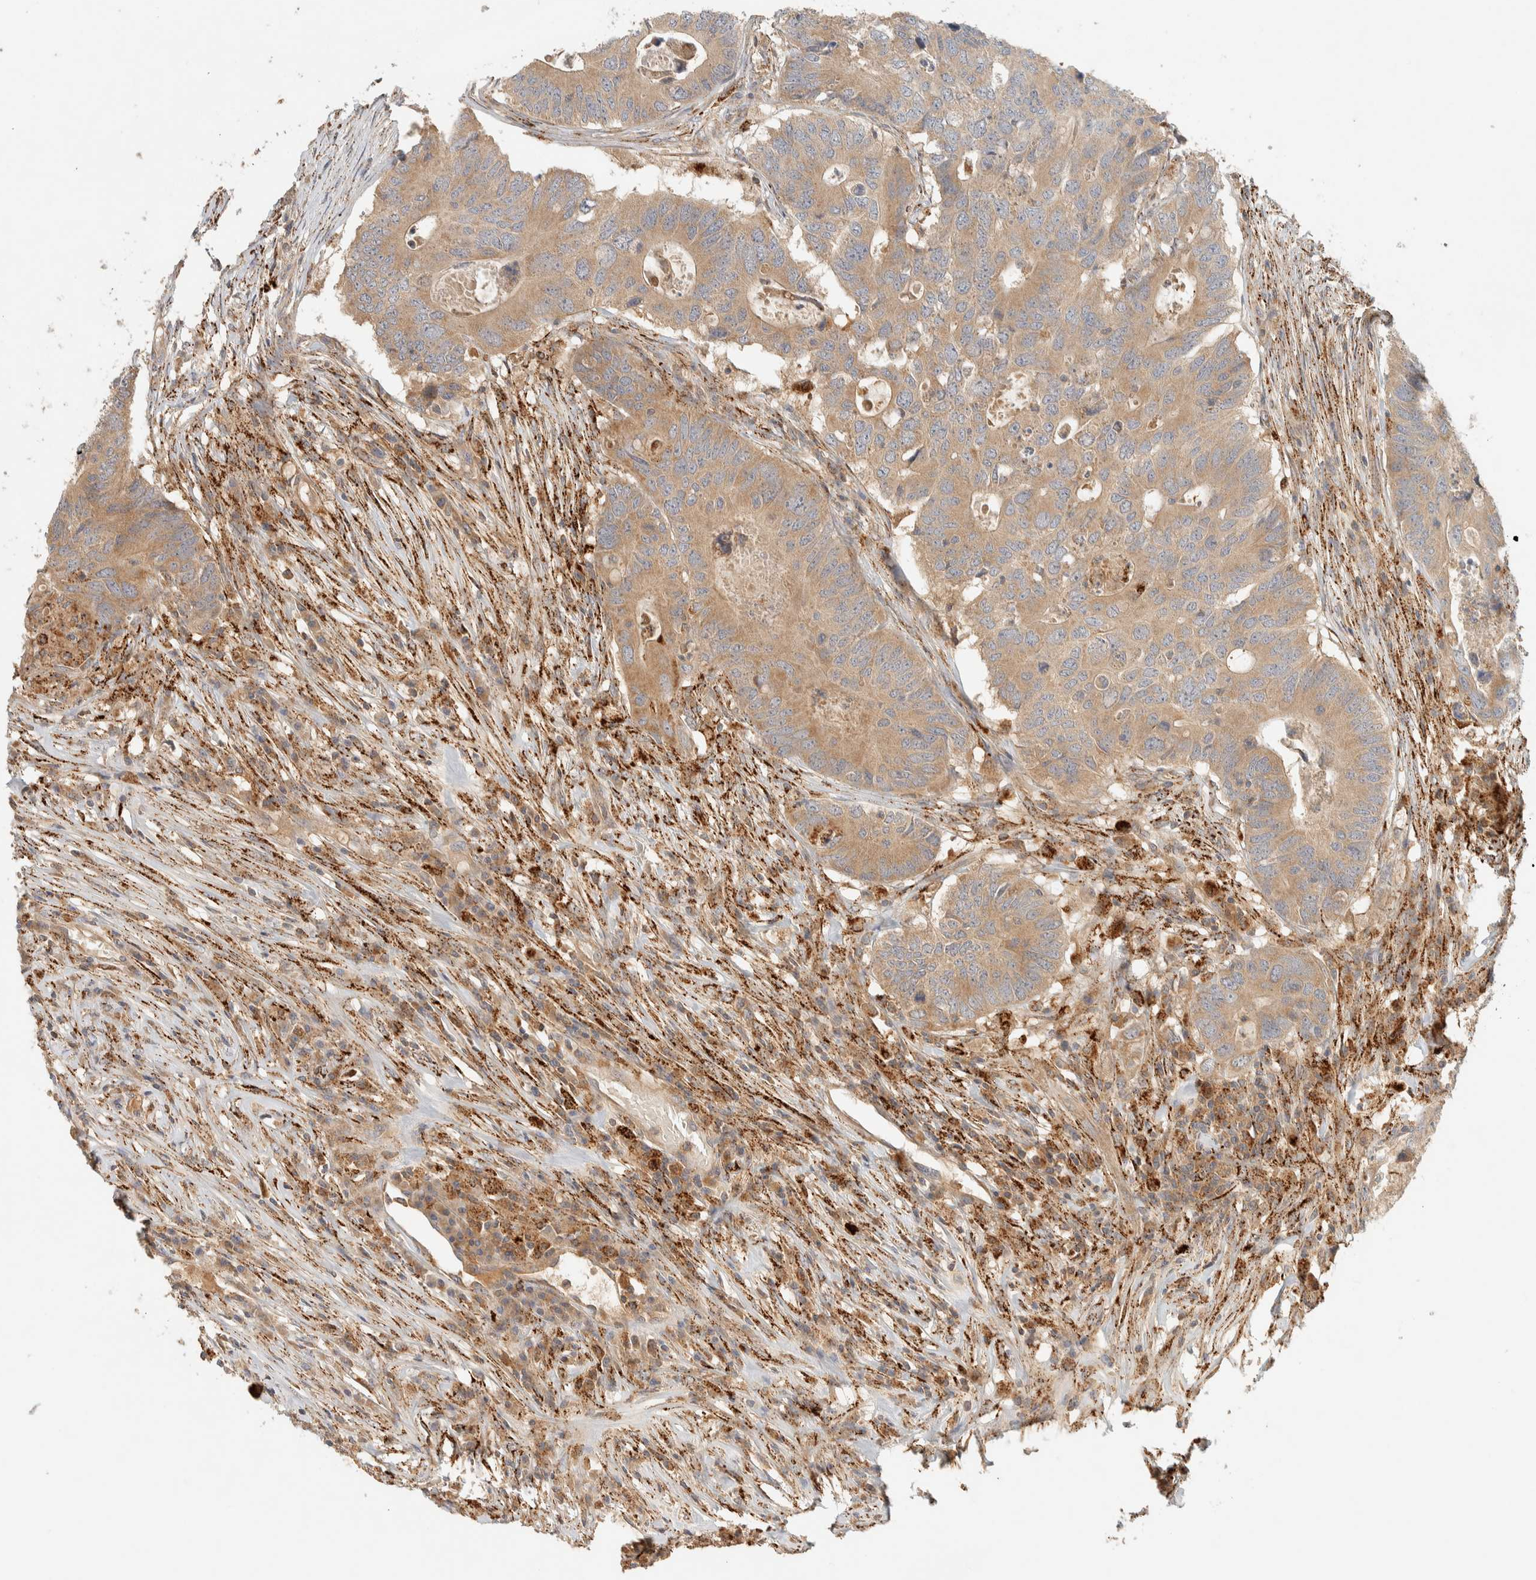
{"staining": {"intensity": "moderate", "quantity": ">75%", "location": "cytoplasmic/membranous"}, "tissue": "colorectal cancer", "cell_type": "Tumor cells", "image_type": "cancer", "snomed": [{"axis": "morphology", "description": "Adenocarcinoma, NOS"}, {"axis": "topography", "description": "Colon"}], "caption": "Colorectal adenocarcinoma tissue shows moderate cytoplasmic/membranous staining in about >75% of tumor cells", "gene": "FAM167A", "patient": {"sex": "male", "age": 71}}